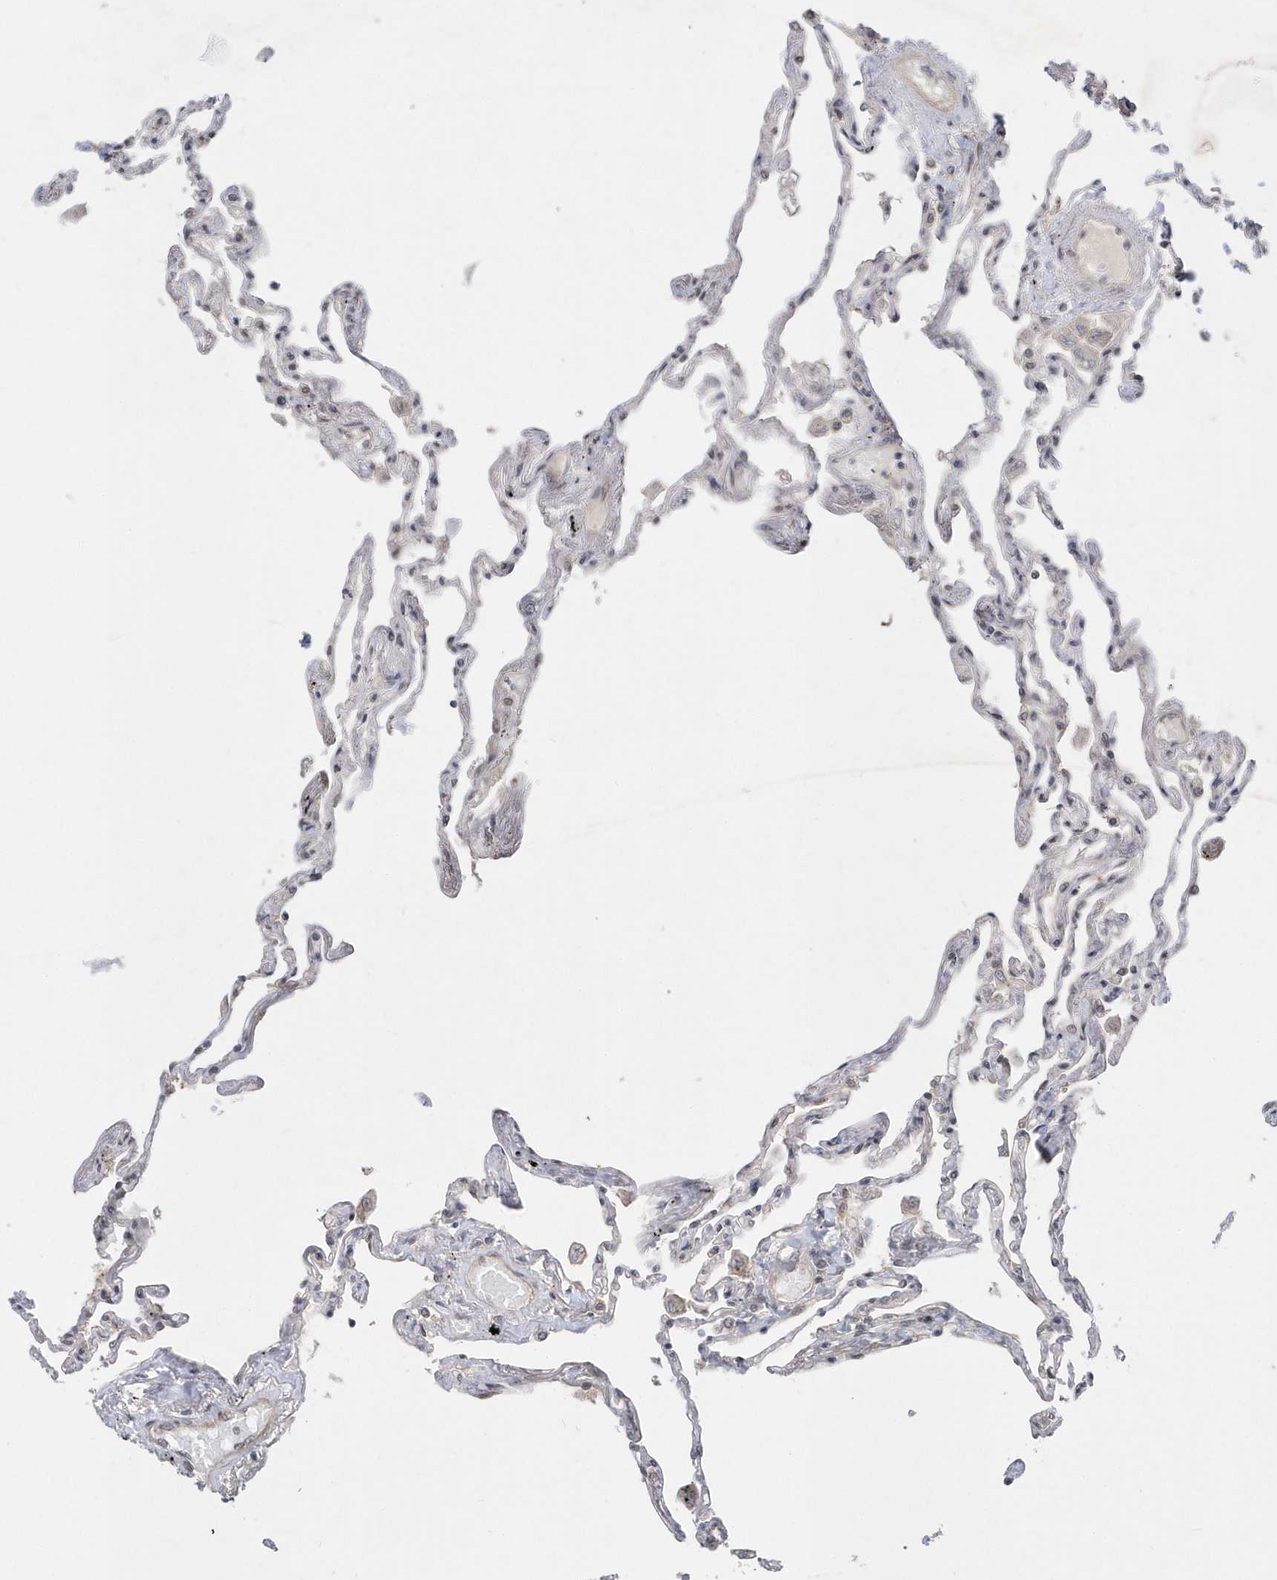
{"staining": {"intensity": "moderate", "quantity": "25%-75%", "location": "nuclear"}, "tissue": "lung", "cell_type": "Alveolar cells", "image_type": "normal", "snomed": [{"axis": "morphology", "description": "Normal tissue, NOS"}, {"axis": "topography", "description": "Lung"}], "caption": "The micrograph demonstrates staining of normal lung, revealing moderate nuclear protein staining (brown color) within alveolar cells. The staining was performed using DAB to visualize the protein expression in brown, while the nuclei were stained in blue with hematoxylin (Magnification: 20x).", "gene": "MXI1", "patient": {"sex": "female", "age": 67}}